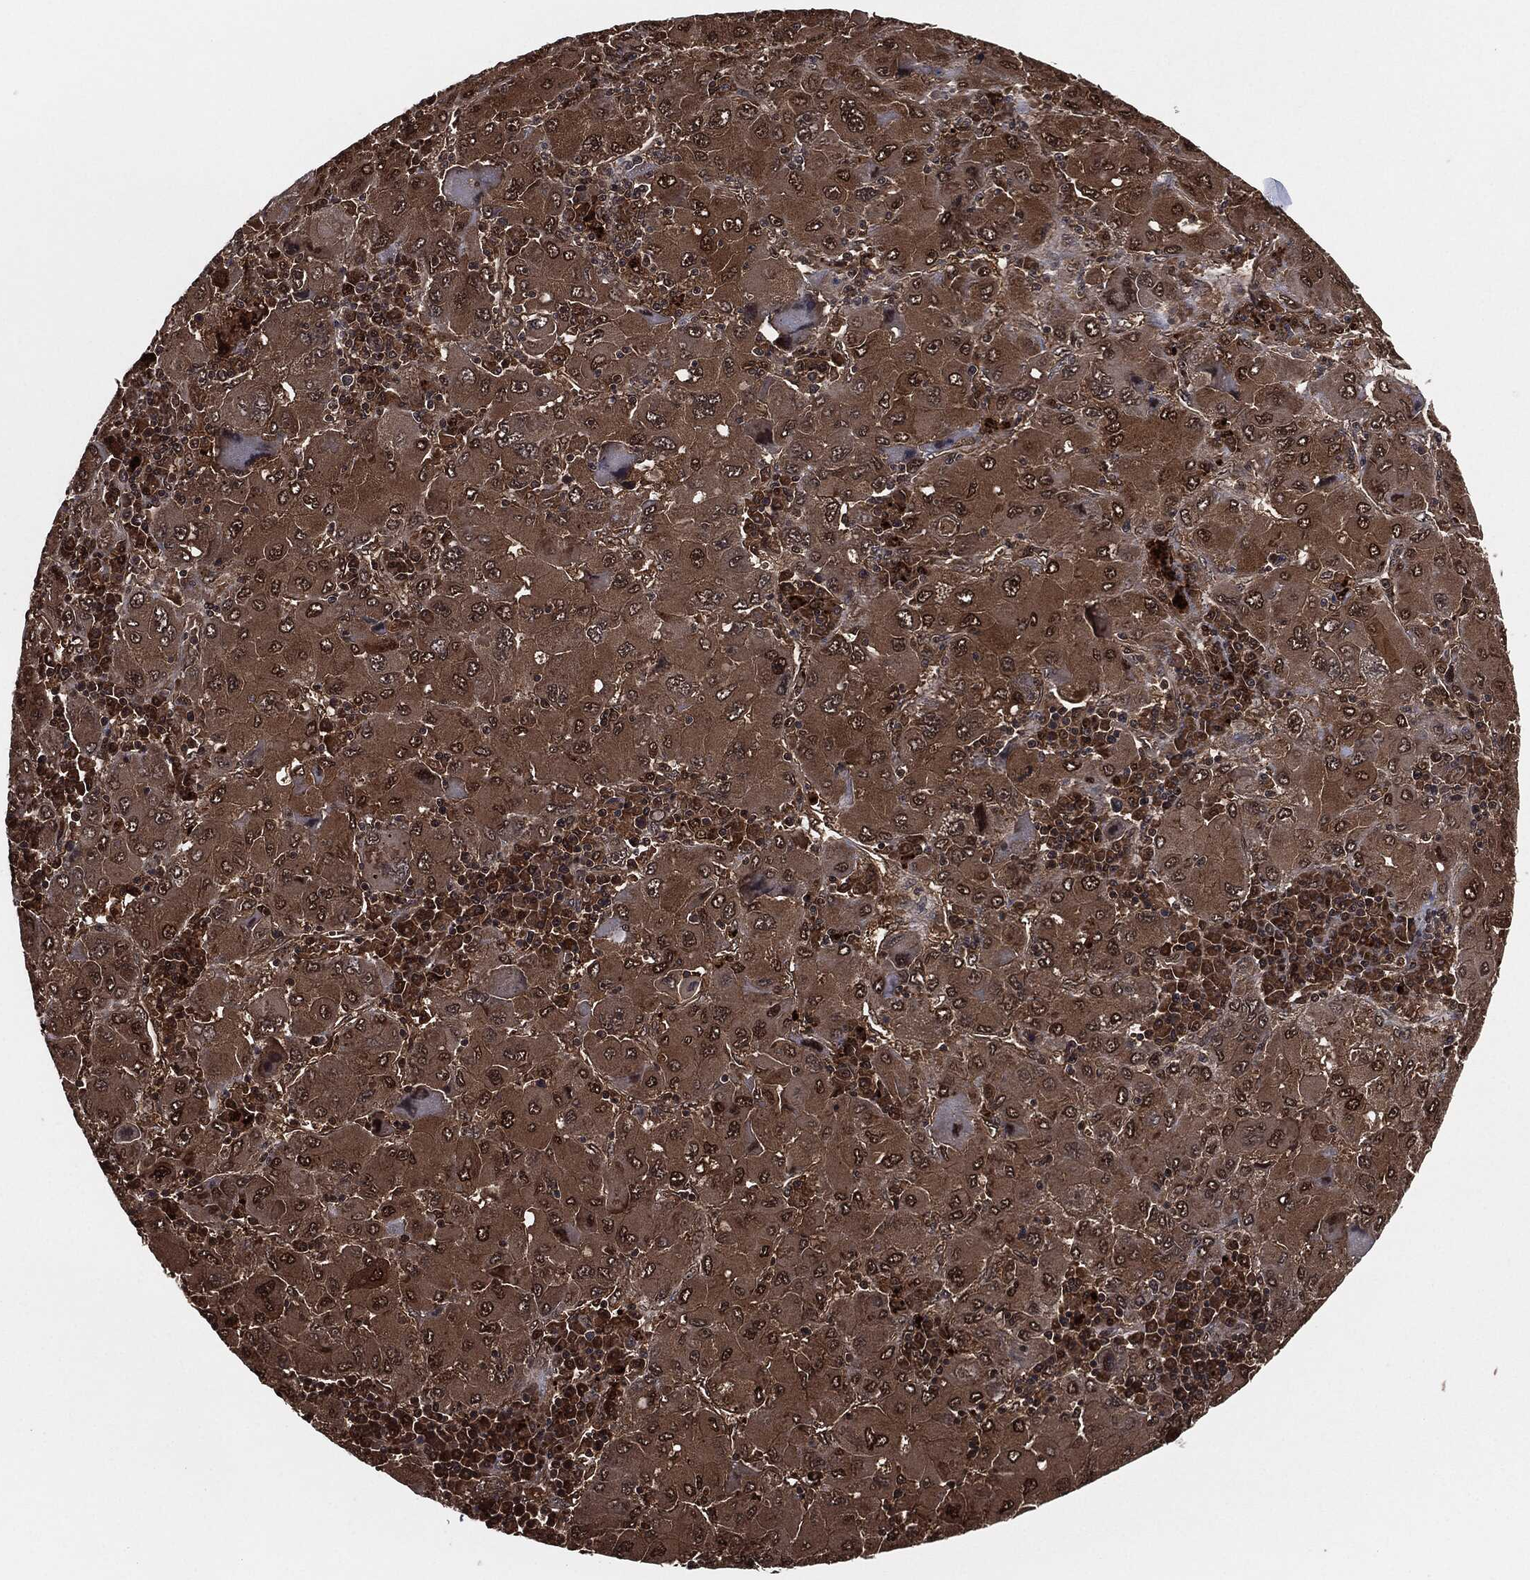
{"staining": {"intensity": "moderate", "quantity": "25%-75%", "location": "cytoplasmic/membranous"}, "tissue": "liver cancer", "cell_type": "Tumor cells", "image_type": "cancer", "snomed": [{"axis": "morphology", "description": "Carcinoma, Hepatocellular, NOS"}, {"axis": "topography", "description": "Liver"}], "caption": "Hepatocellular carcinoma (liver) tissue displays moderate cytoplasmic/membranous staining in about 25%-75% of tumor cells, visualized by immunohistochemistry.", "gene": "CAPRIN2", "patient": {"sex": "male", "age": 75}}